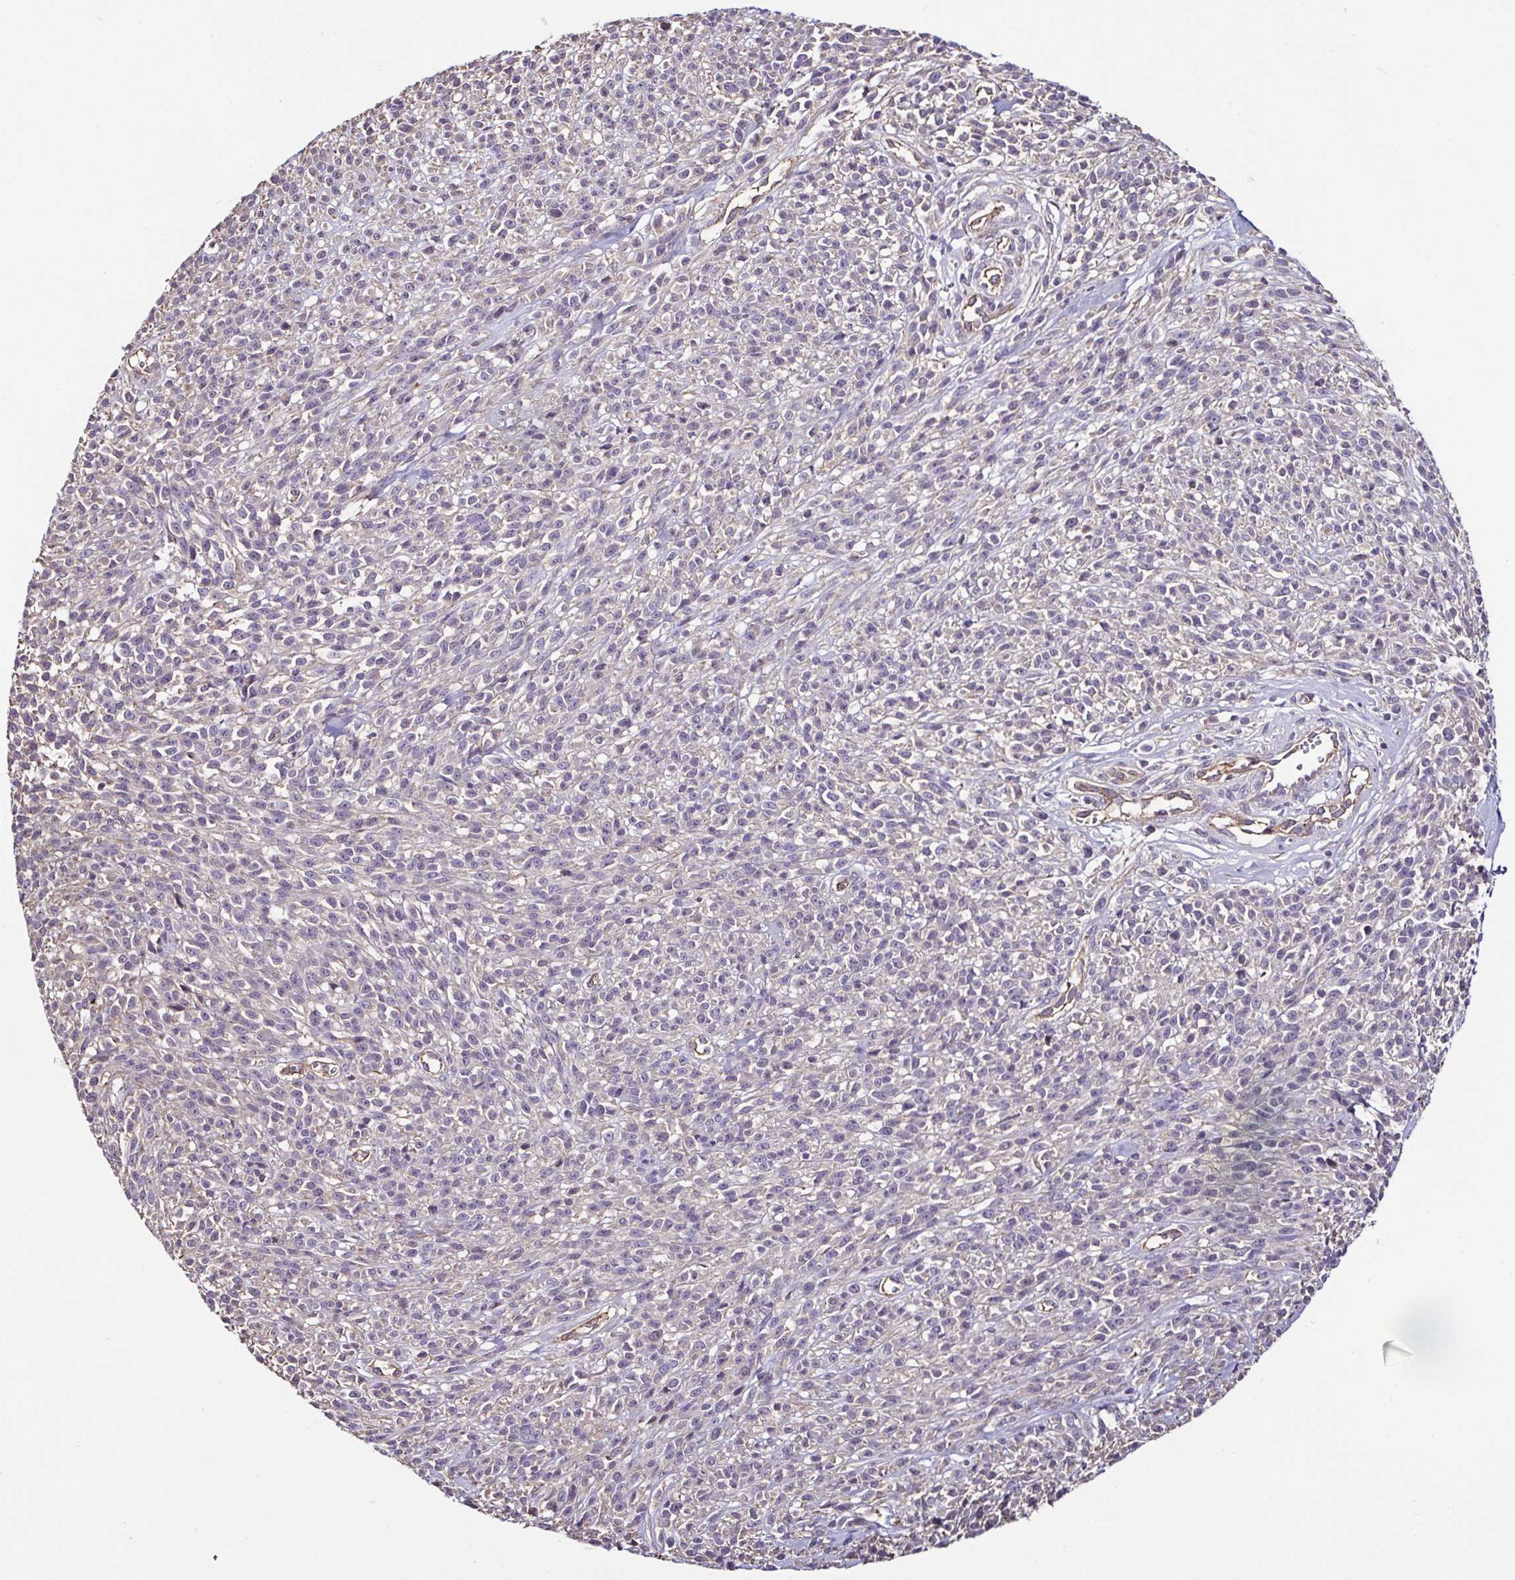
{"staining": {"intensity": "negative", "quantity": "none", "location": "none"}, "tissue": "melanoma", "cell_type": "Tumor cells", "image_type": "cancer", "snomed": [{"axis": "morphology", "description": "Malignant melanoma, NOS"}, {"axis": "topography", "description": "Skin"}, {"axis": "topography", "description": "Skin of trunk"}], "caption": "Human malignant melanoma stained for a protein using IHC exhibits no staining in tumor cells.", "gene": "LMOD2", "patient": {"sex": "male", "age": 74}}